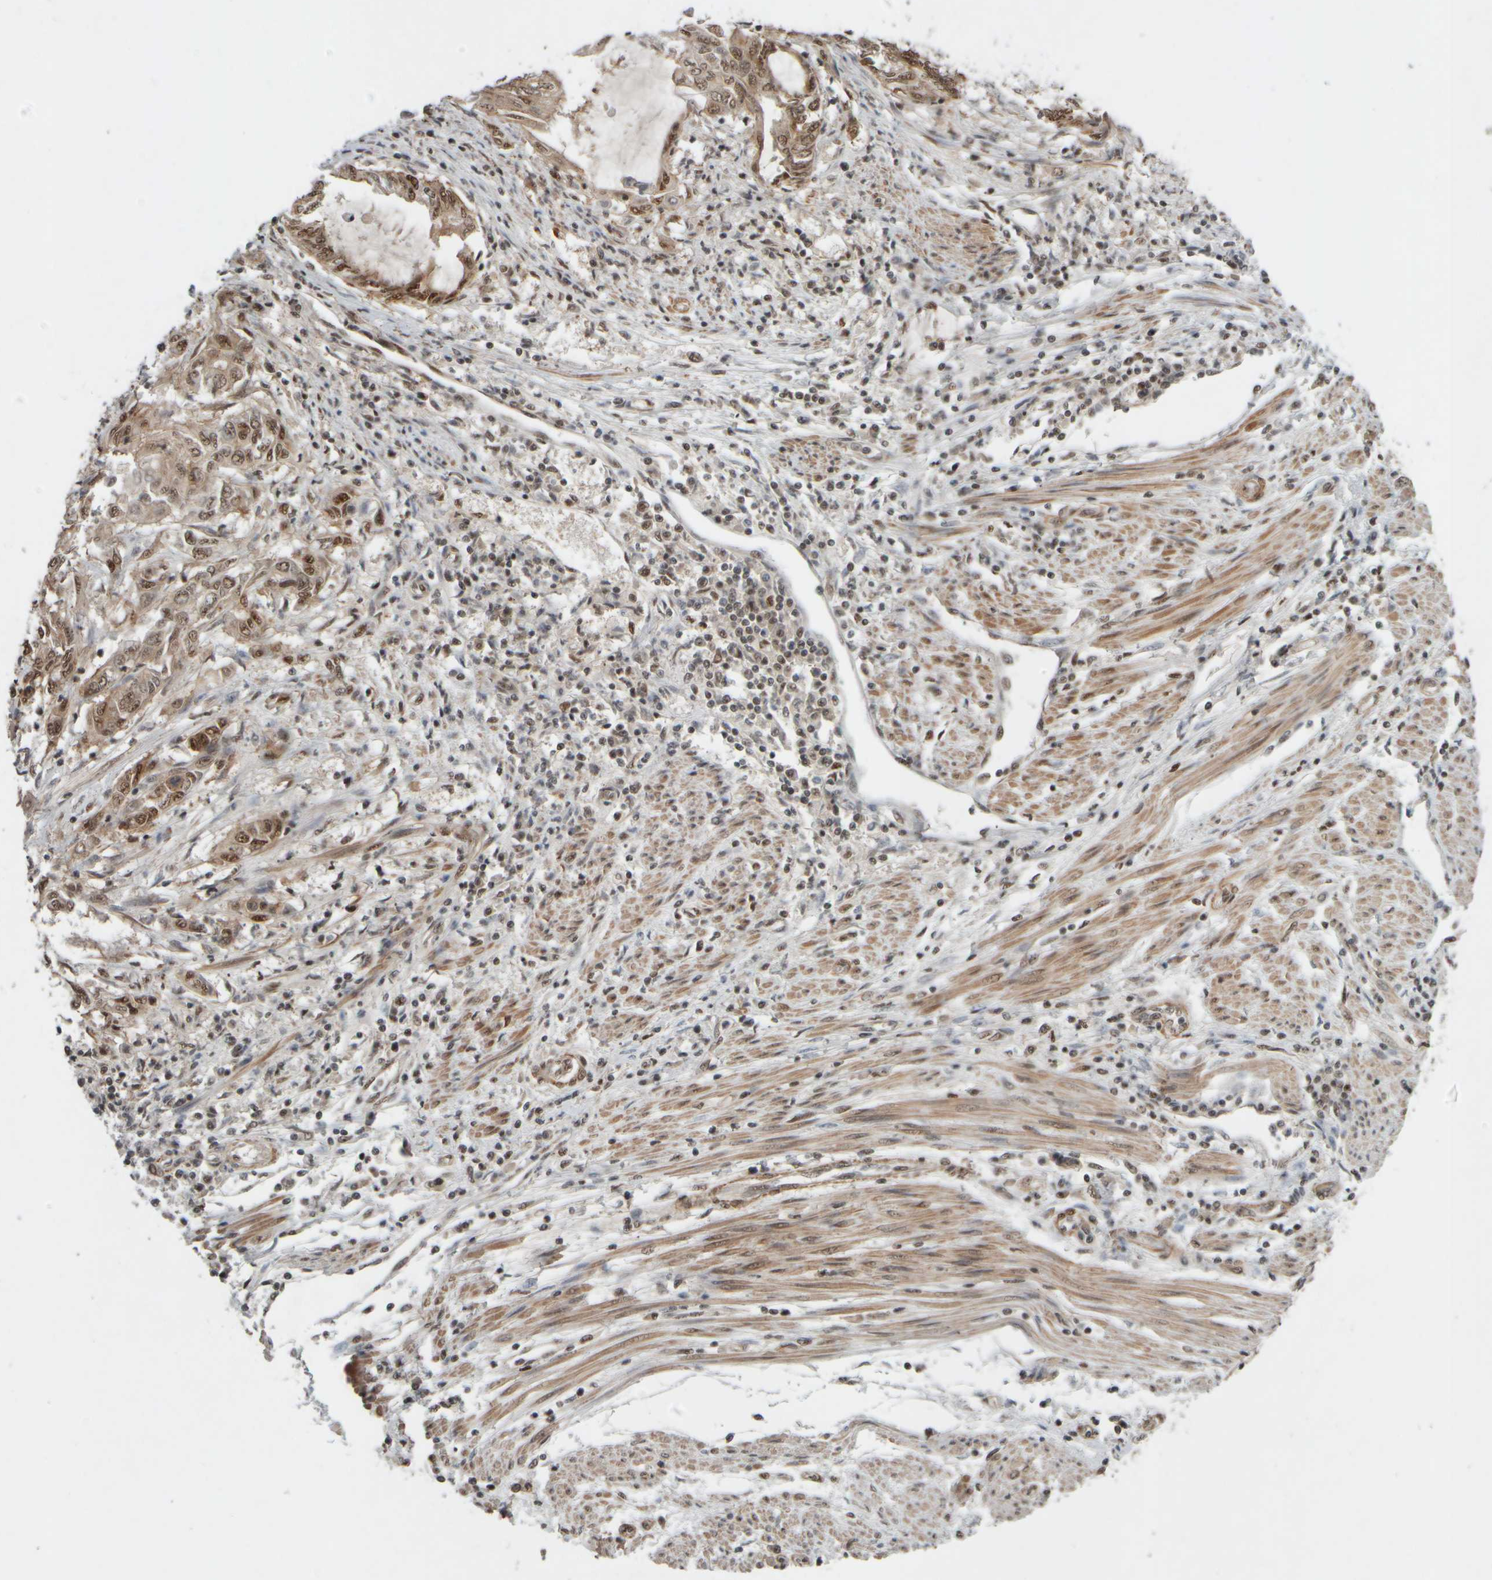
{"staining": {"intensity": "moderate", "quantity": ">75%", "location": "nuclear"}, "tissue": "endometrial cancer", "cell_type": "Tumor cells", "image_type": "cancer", "snomed": [{"axis": "morphology", "description": "Adenocarcinoma, NOS"}, {"axis": "topography", "description": "Uterus"}, {"axis": "topography", "description": "Endometrium"}], "caption": "Endometrial cancer (adenocarcinoma) was stained to show a protein in brown. There is medium levels of moderate nuclear positivity in about >75% of tumor cells. (IHC, brightfield microscopy, high magnification).", "gene": "SYNRG", "patient": {"sex": "female", "age": 70}}